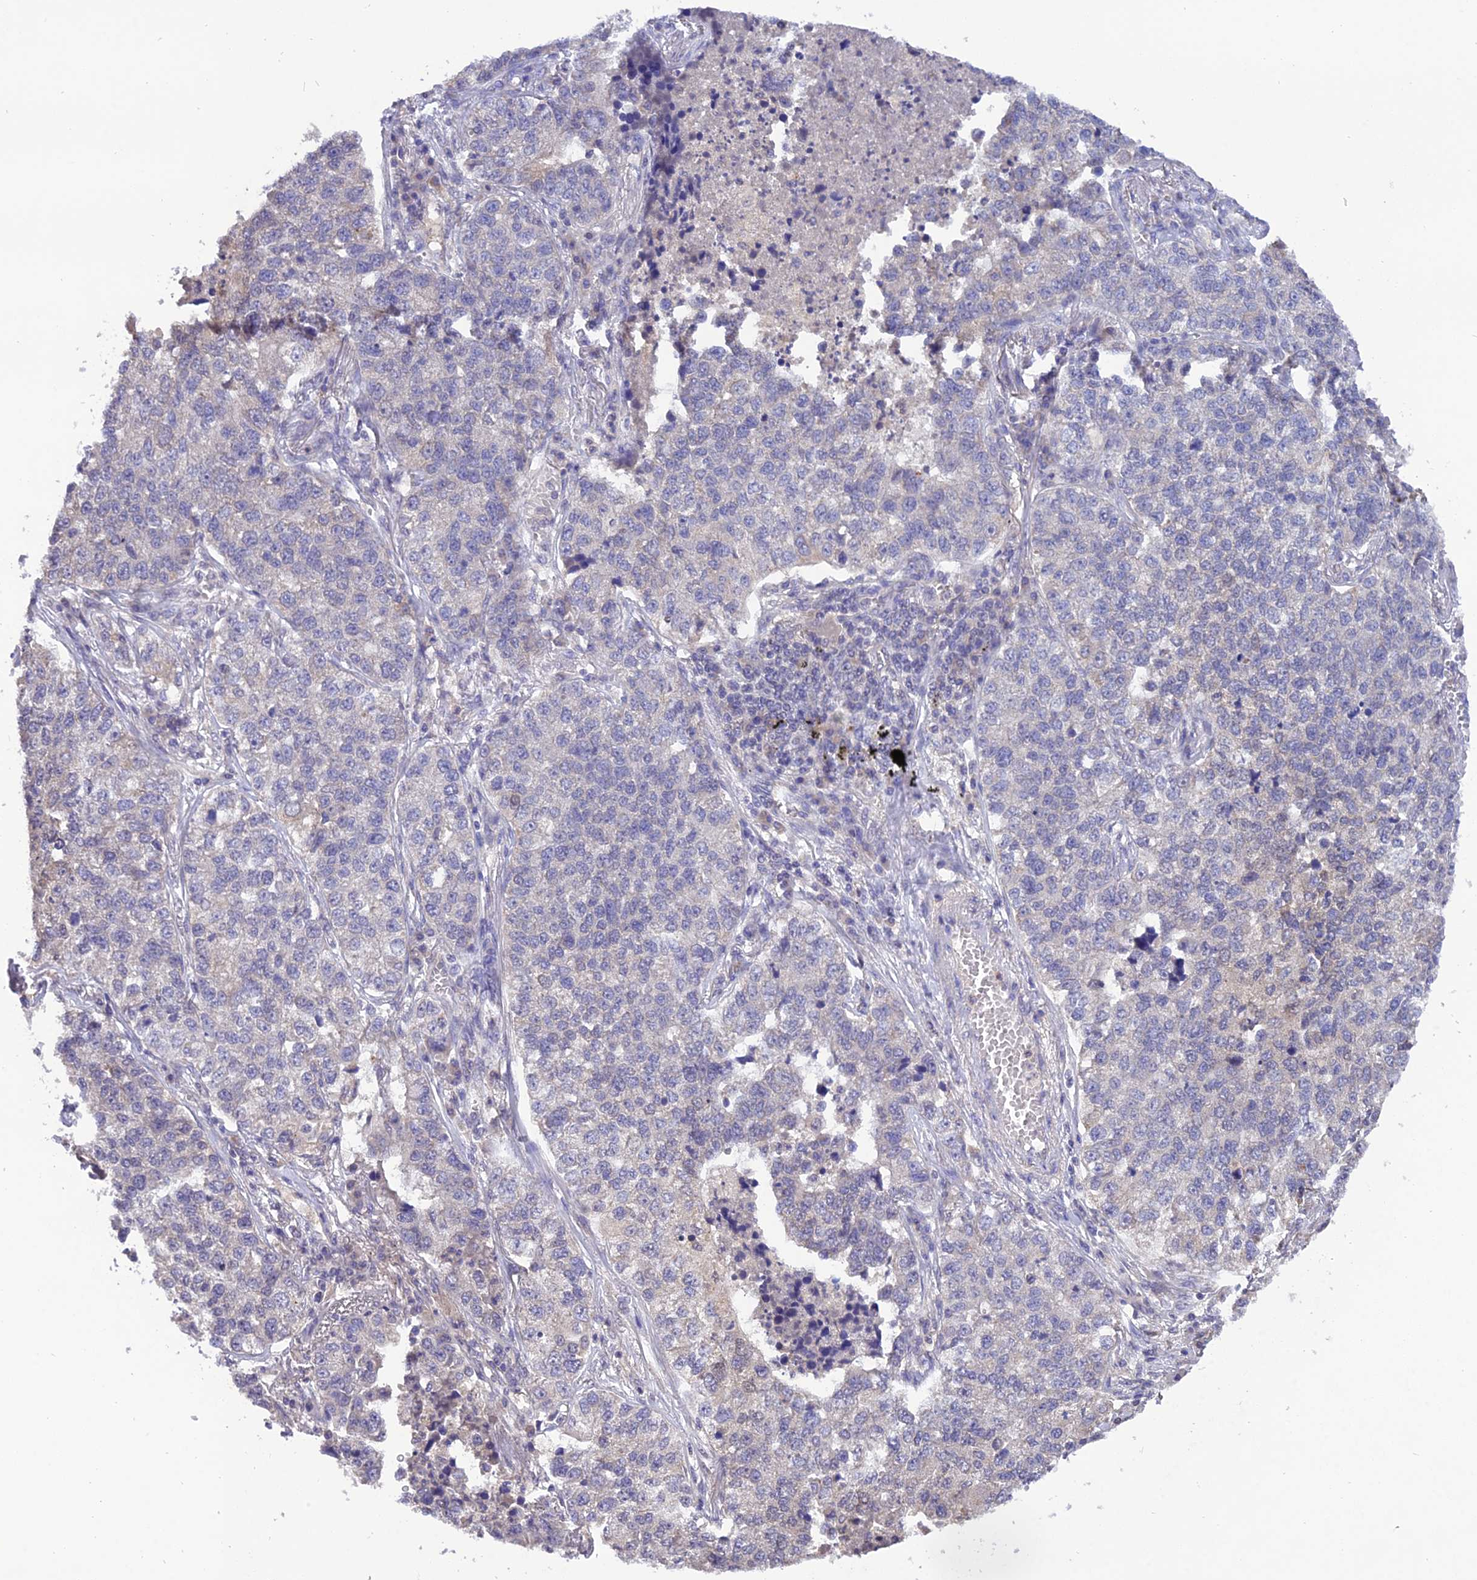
{"staining": {"intensity": "negative", "quantity": "none", "location": "none"}, "tissue": "lung cancer", "cell_type": "Tumor cells", "image_type": "cancer", "snomed": [{"axis": "morphology", "description": "Adenocarcinoma, NOS"}, {"axis": "topography", "description": "Lung"}], "caption": "Lung cancer (adenocarcinoma) stained for a protein using immunohistochemistry (IHC) exhibits no staining tumor cells.", "gene": "PGK1", "patient": {"sex": "male", "age": 49}}